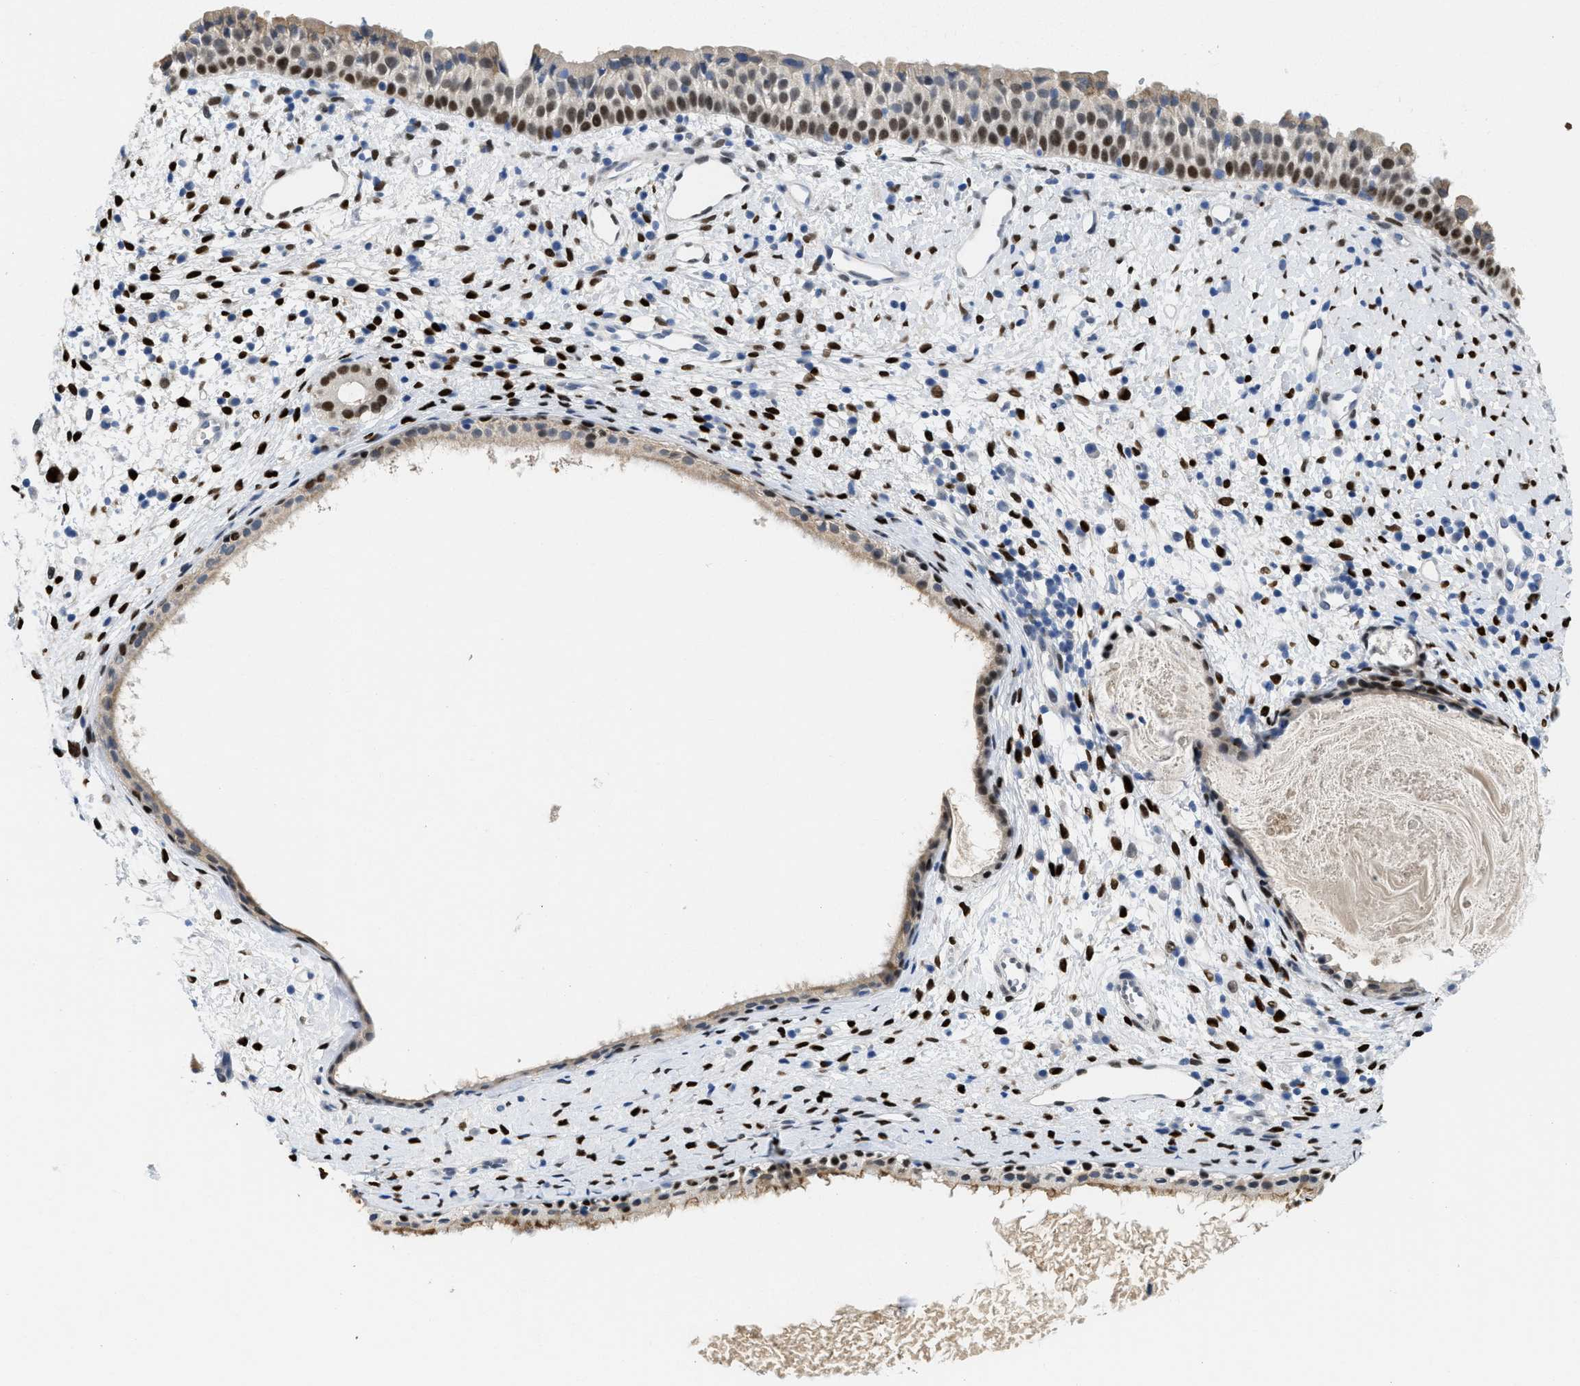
{"staining": {"intensity": "strong", "quantity": ">75%", "location": "nuclear"}, "tissue": "nasopharynx", "cell_type": "Respiratory epithelial cells", "image_type": "normal", "snomed": [{"axis": "morphology", "description": "Normal tissue, NOS"}, {"axis": "topography", "description": "Nasopharynx"}], "caption": "Immunohistochemical staining of benign human nasopharynx demonstrates strong nuclear protein staining in about >75% of respiratory epithelial cells.", "gene": "NFIX", "patient": {"sex": "male", "age": 22}}